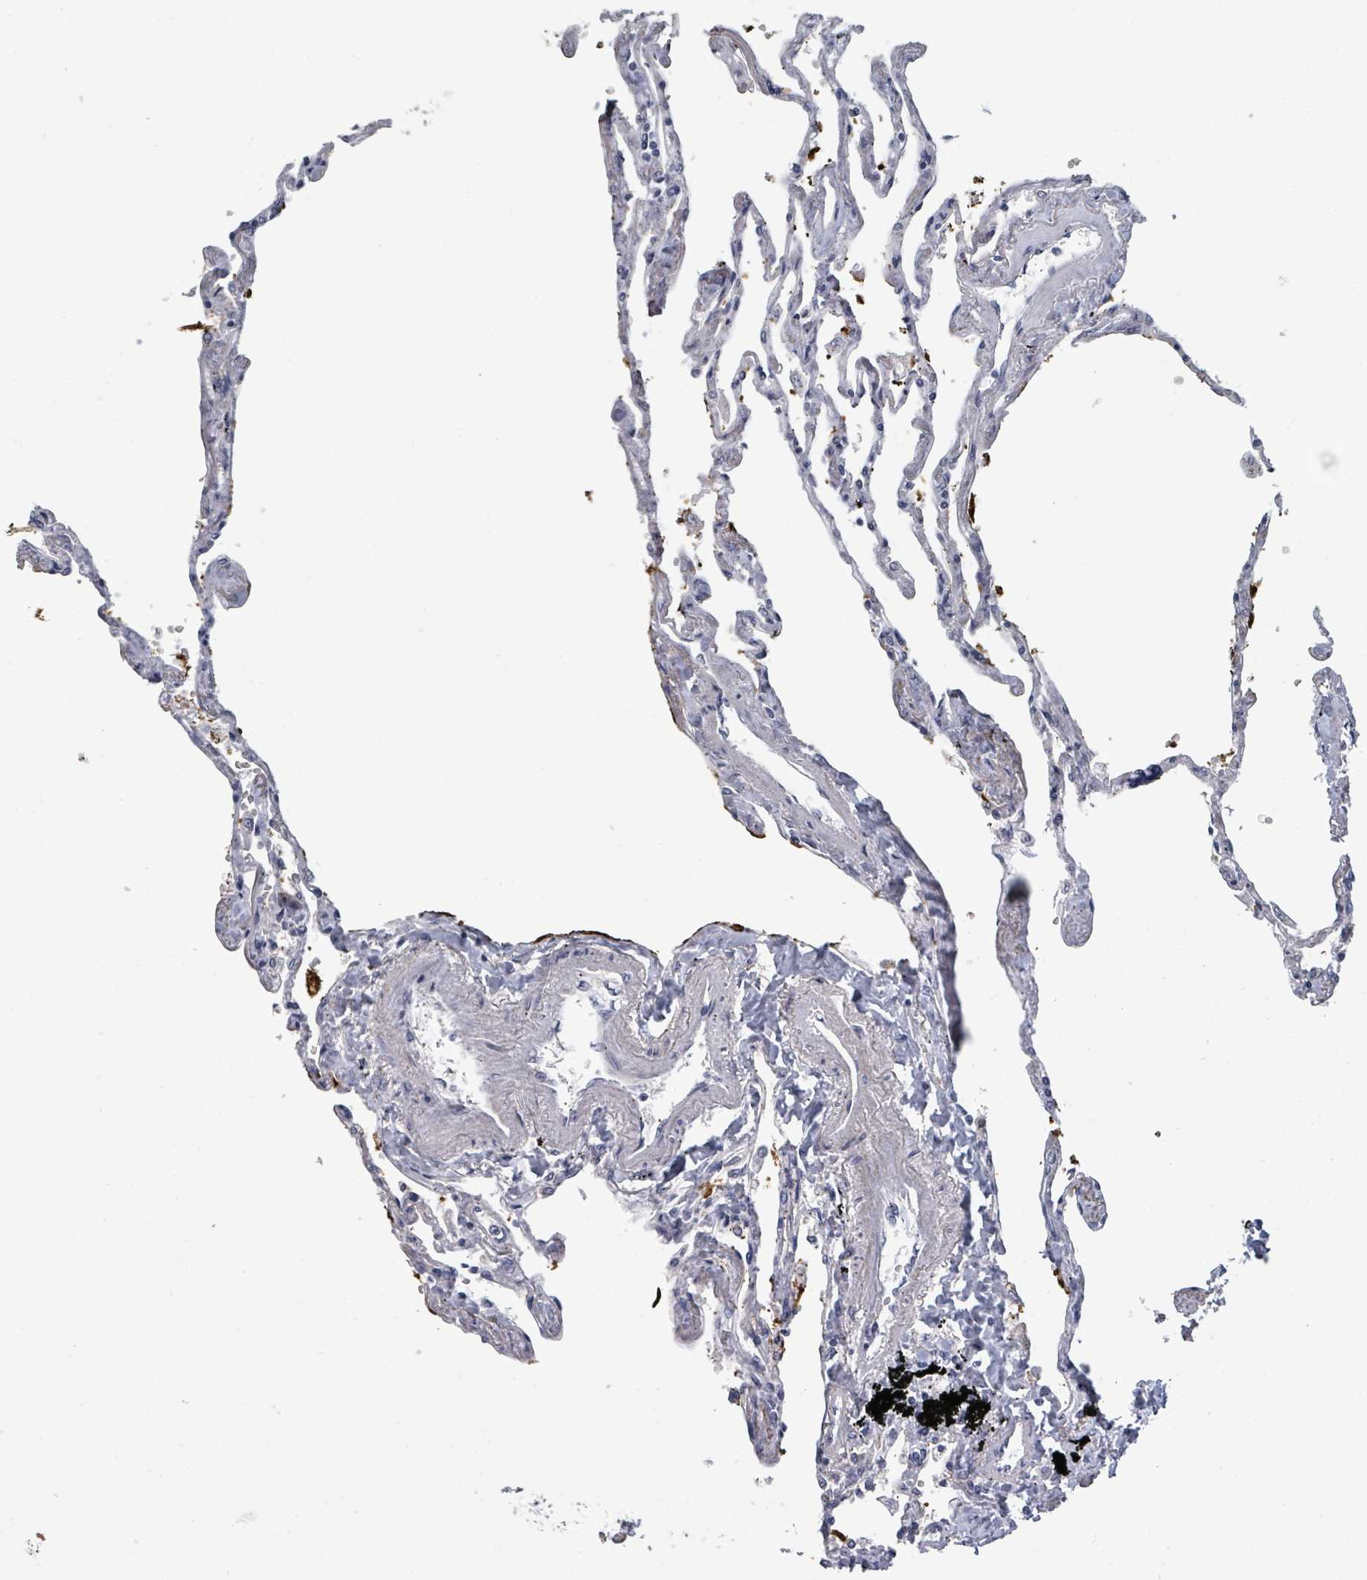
{"staining": {"intensity": "negative", "quantity": "none", "location": "none"}, "tissue": "lung", "cell_type": "Alveolar cells", "image_type": "normal", "snomed": [{"axis": "morphology", "description": "Normal tissue, NOS"}, {"axis": "topography", "description": "Lung"}], "caption": "Immunohistochemistry micrograph of benign lung: human lung stained with DAB exhibits no significant protein expression in alveolar cells.", "gene": "ASB12", "patient": {"sex": "female", "age": 67}}